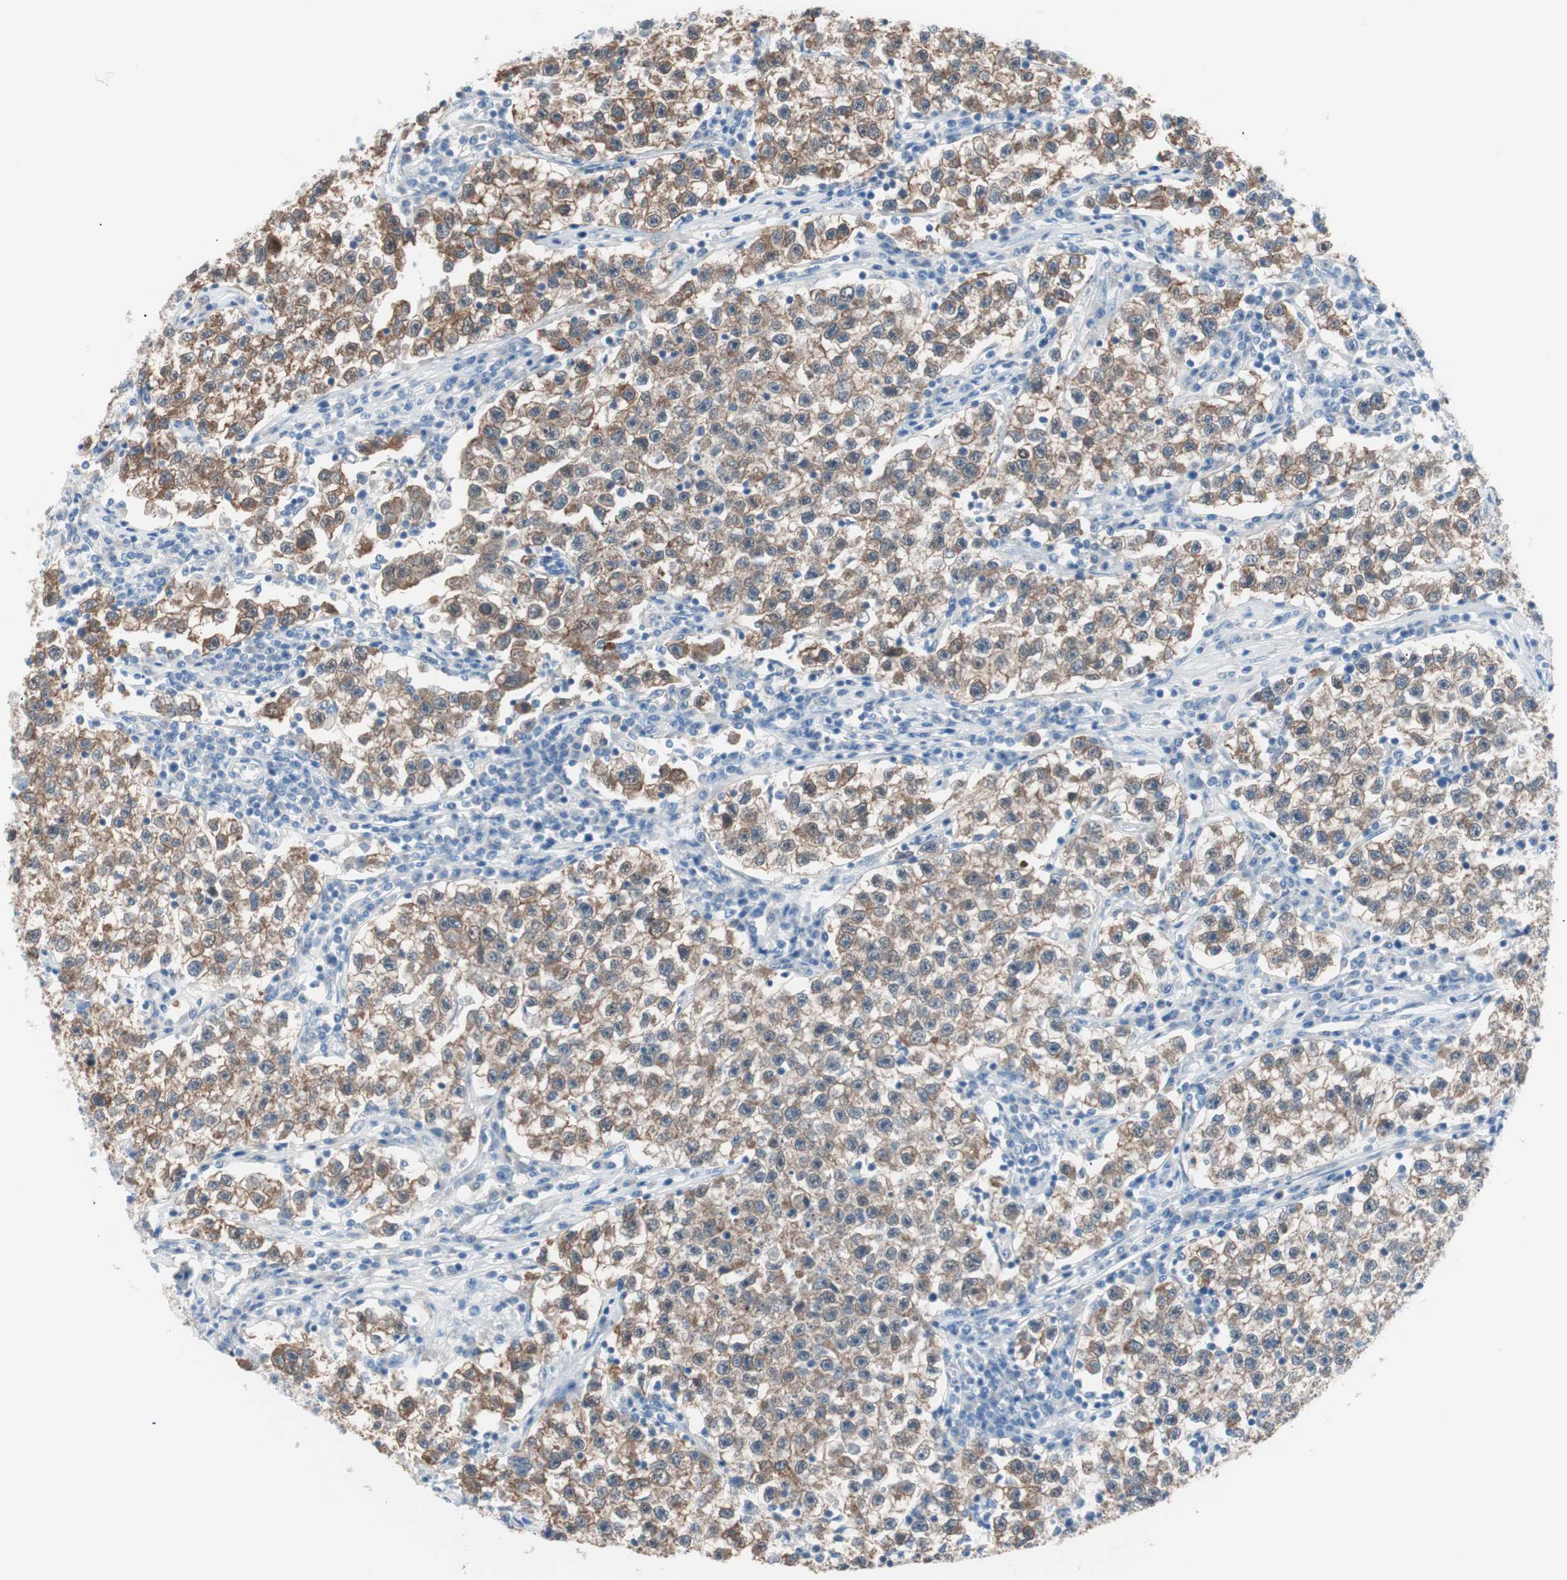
{"staining": {"intensity": "moderate", "quantity": ">75%", "location": "cytoplasmic/membranous"}, "tissue": "testis cancer", "cell_type": "Tumor cells", "image_type": "cancer", "snomed": [{"axis": "morphology", "description": "Seminoma, NOS"}, {"axis": "topography", "description": "Testis"}], "caption": "Seminoma (testis) stained with IHC exhibits moderate cytoplasmic/membranous positivity in about >75% of tumor cells.", "gene": "VIL1", "patient": {"sex": "male", "age": 22}}